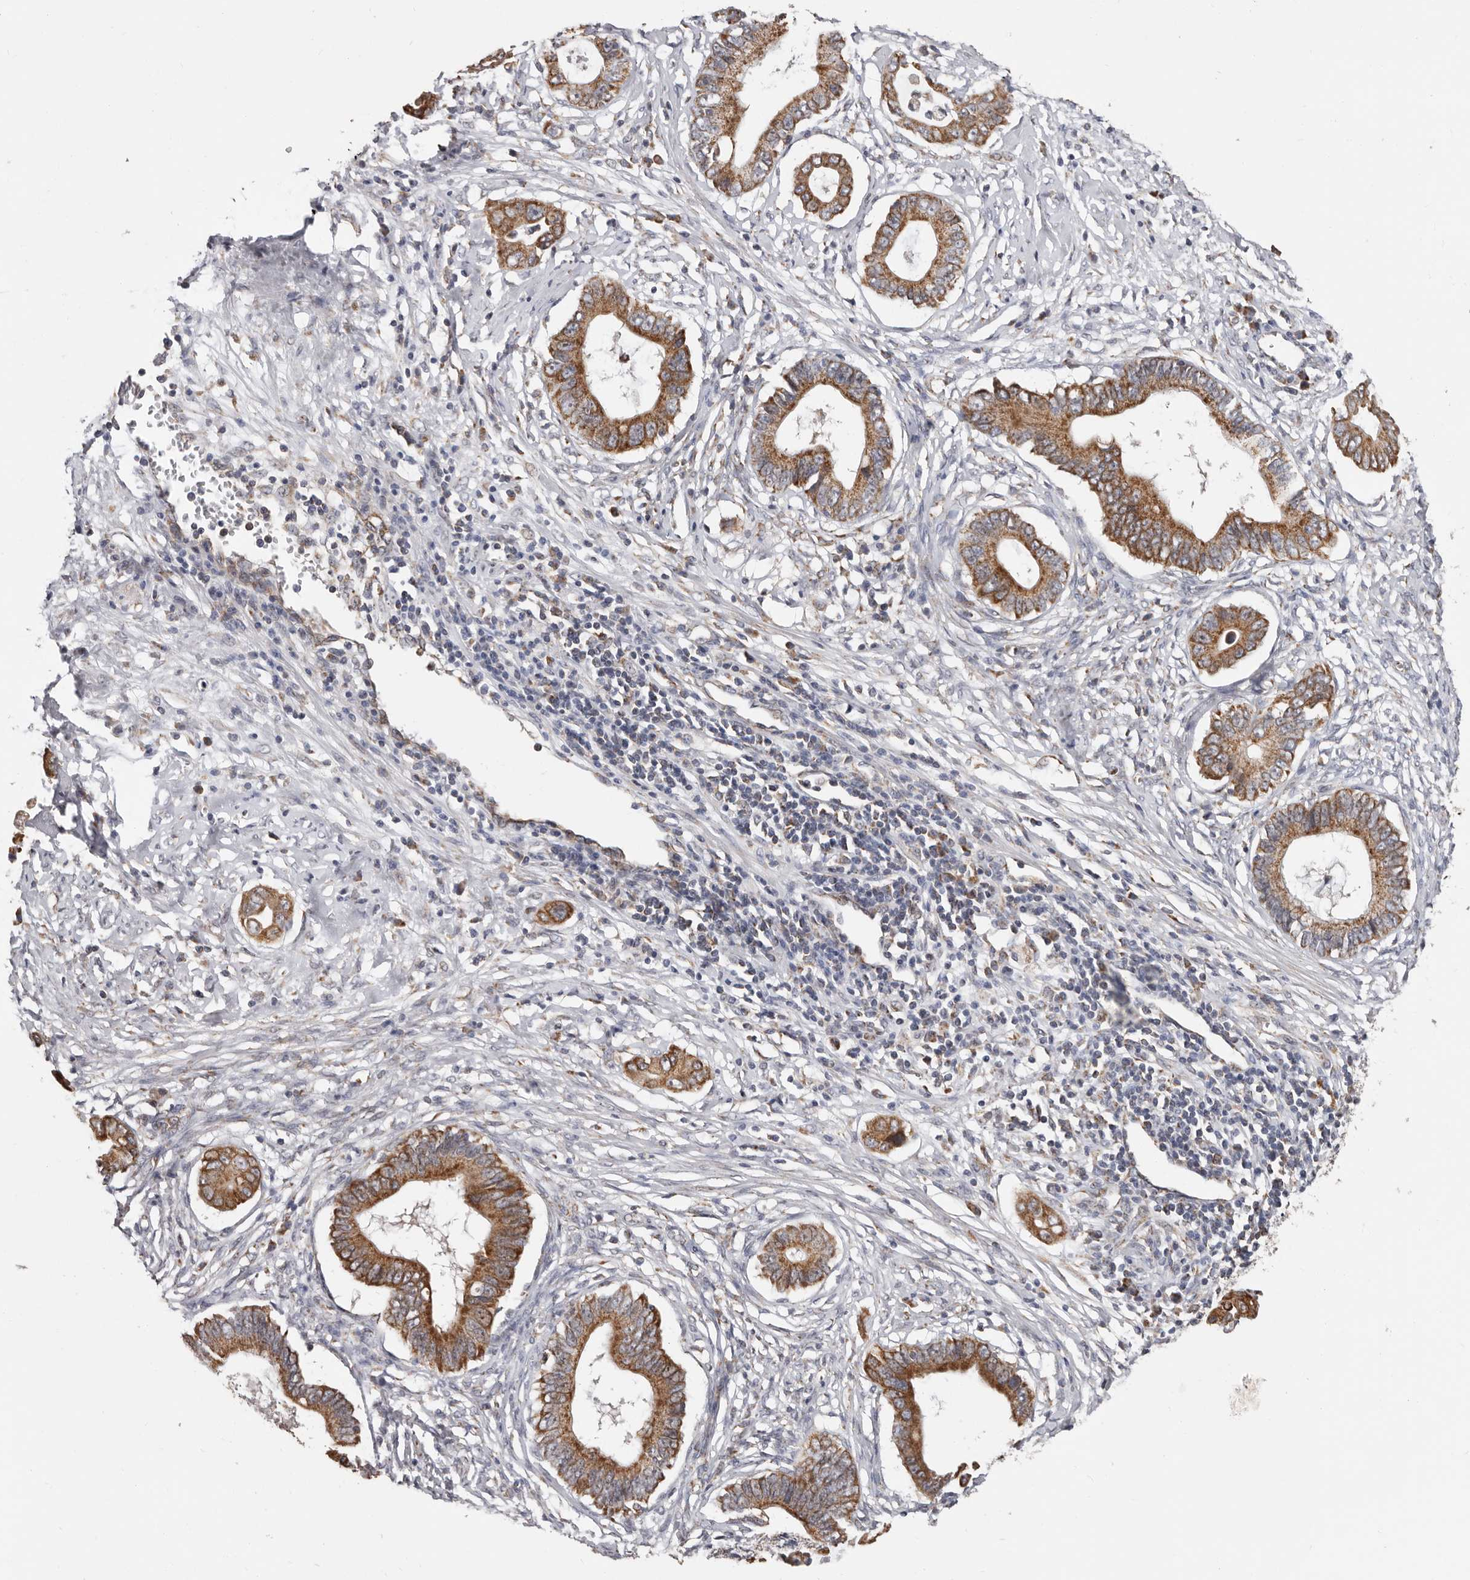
{"staining": {"intensity": "moderate", "quantity": ">75%", "location": "cytoplasmic/membranous"}, "tissue": "cervical cancer", "cell_type": "Tumor cells", "image_type": "cancer", "snomed": [{"axis": "morphology", "description": "Adenocarcinoma, NOS"}, {"axis": "topography", "description": "Cervix"}], "caption": "This is an image of immunohistochemistry (IHC) staining of cervical cancer (adenocarcinoma), which shows moderate staining in the cytoplasmic/membranous of tumor cells.", "gene": "MRPL18", "patient": {"sex": "female", "age": 44}}